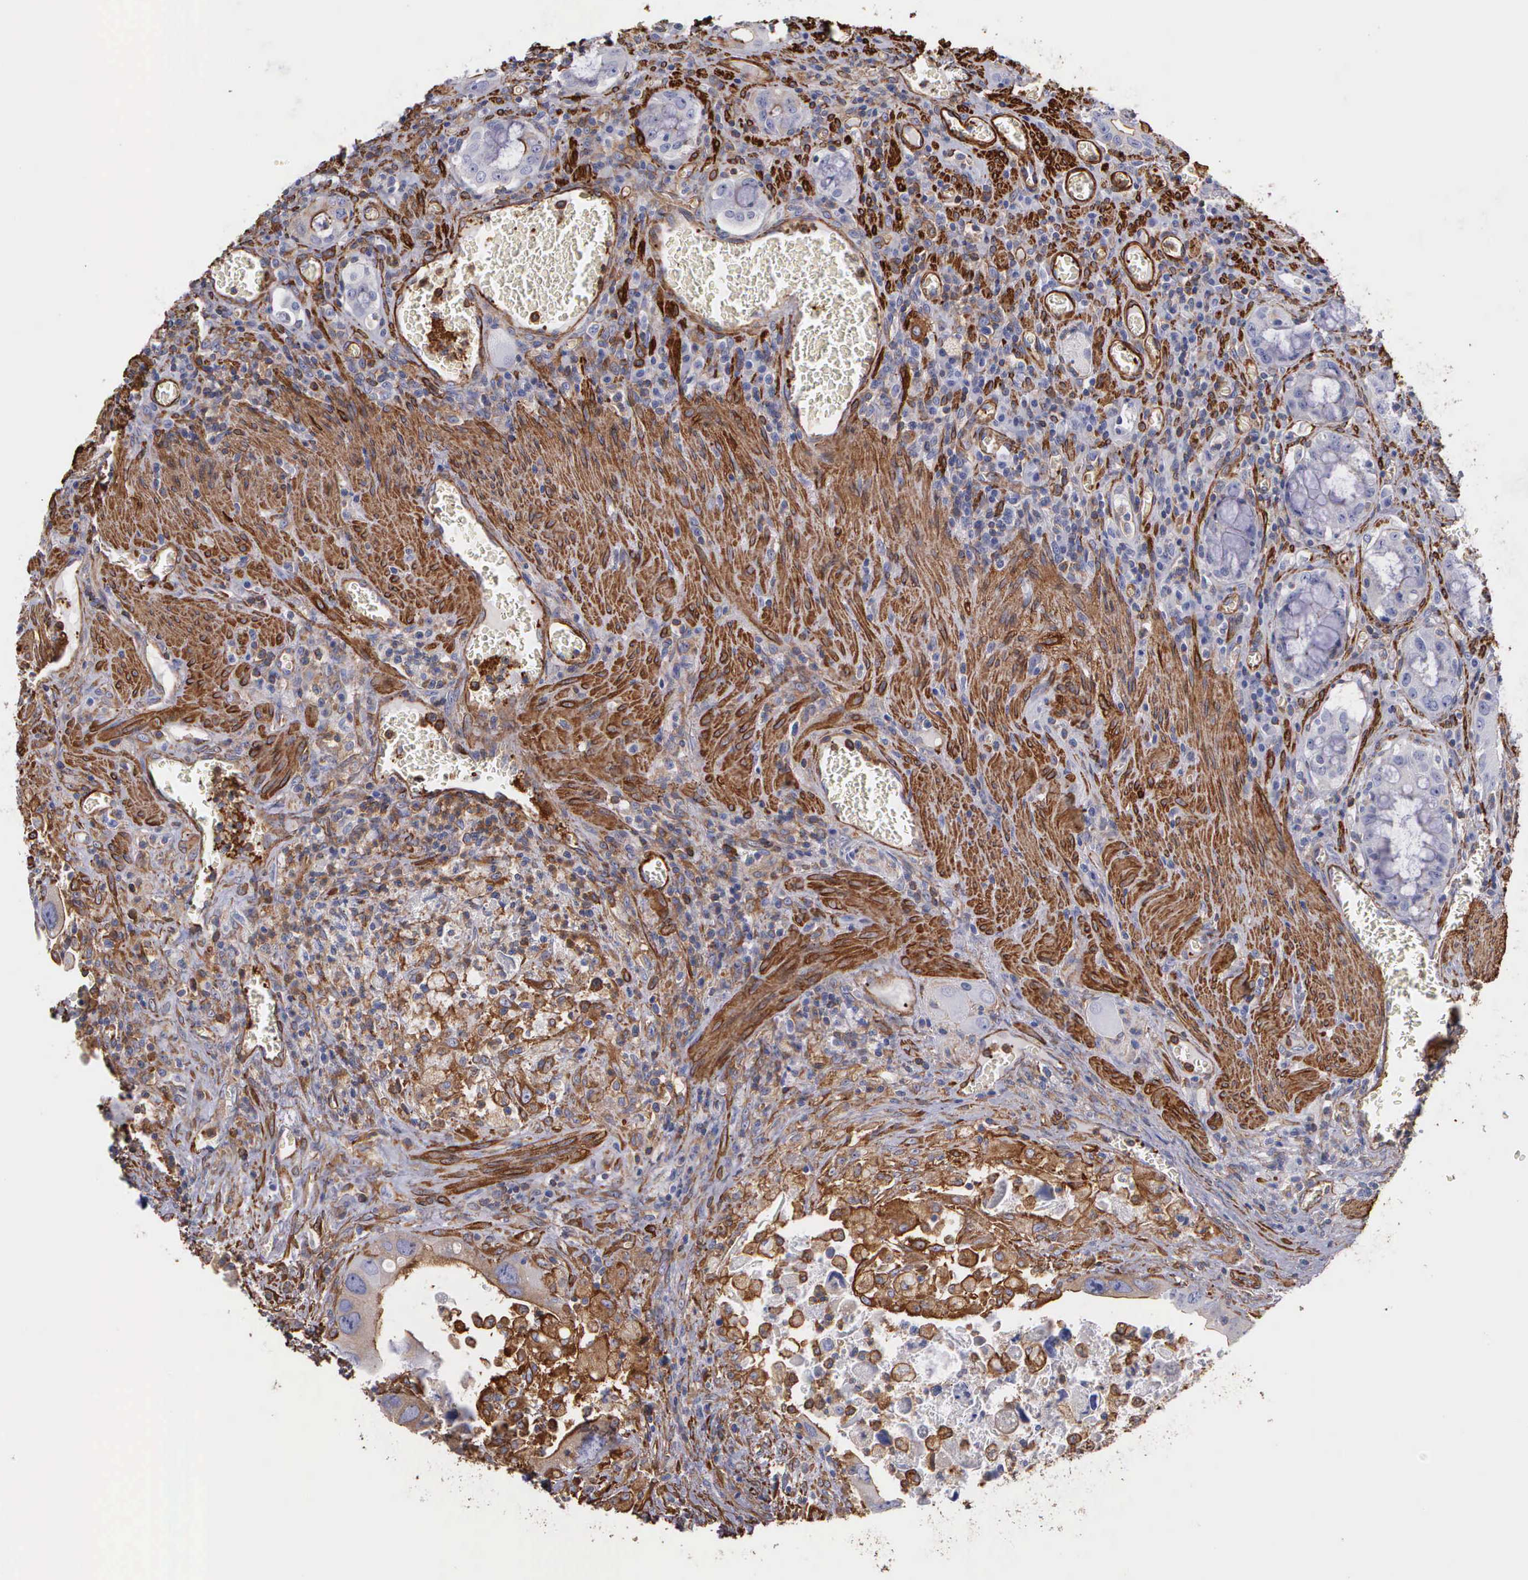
{"staining": {"intensity": "strong", "quantity": "25%-75%", "location": "cytoplasmic/membranous"}, "tissue": "colorectal cancer", "cell_type": "Tumor cells", "image_type": "cancer", "snomed": [{"axis": "morphology", "description": "Adenocarcinoma, NOS"}, {"axis": "topography", "description": "Rectum"}], "caption": "Immunohistochemistry photomicrograph of neoplastic tissue: human colorectal cancer stained using immunohistochemistry displays high levels of strong protein expression localized specifically in the cytoplasmic/membranous of tumor cells, appearing as a cytoplasmic/membranous brown color.", "gene": "FLNA", "patient": {"sex": "male", "age": 70}}